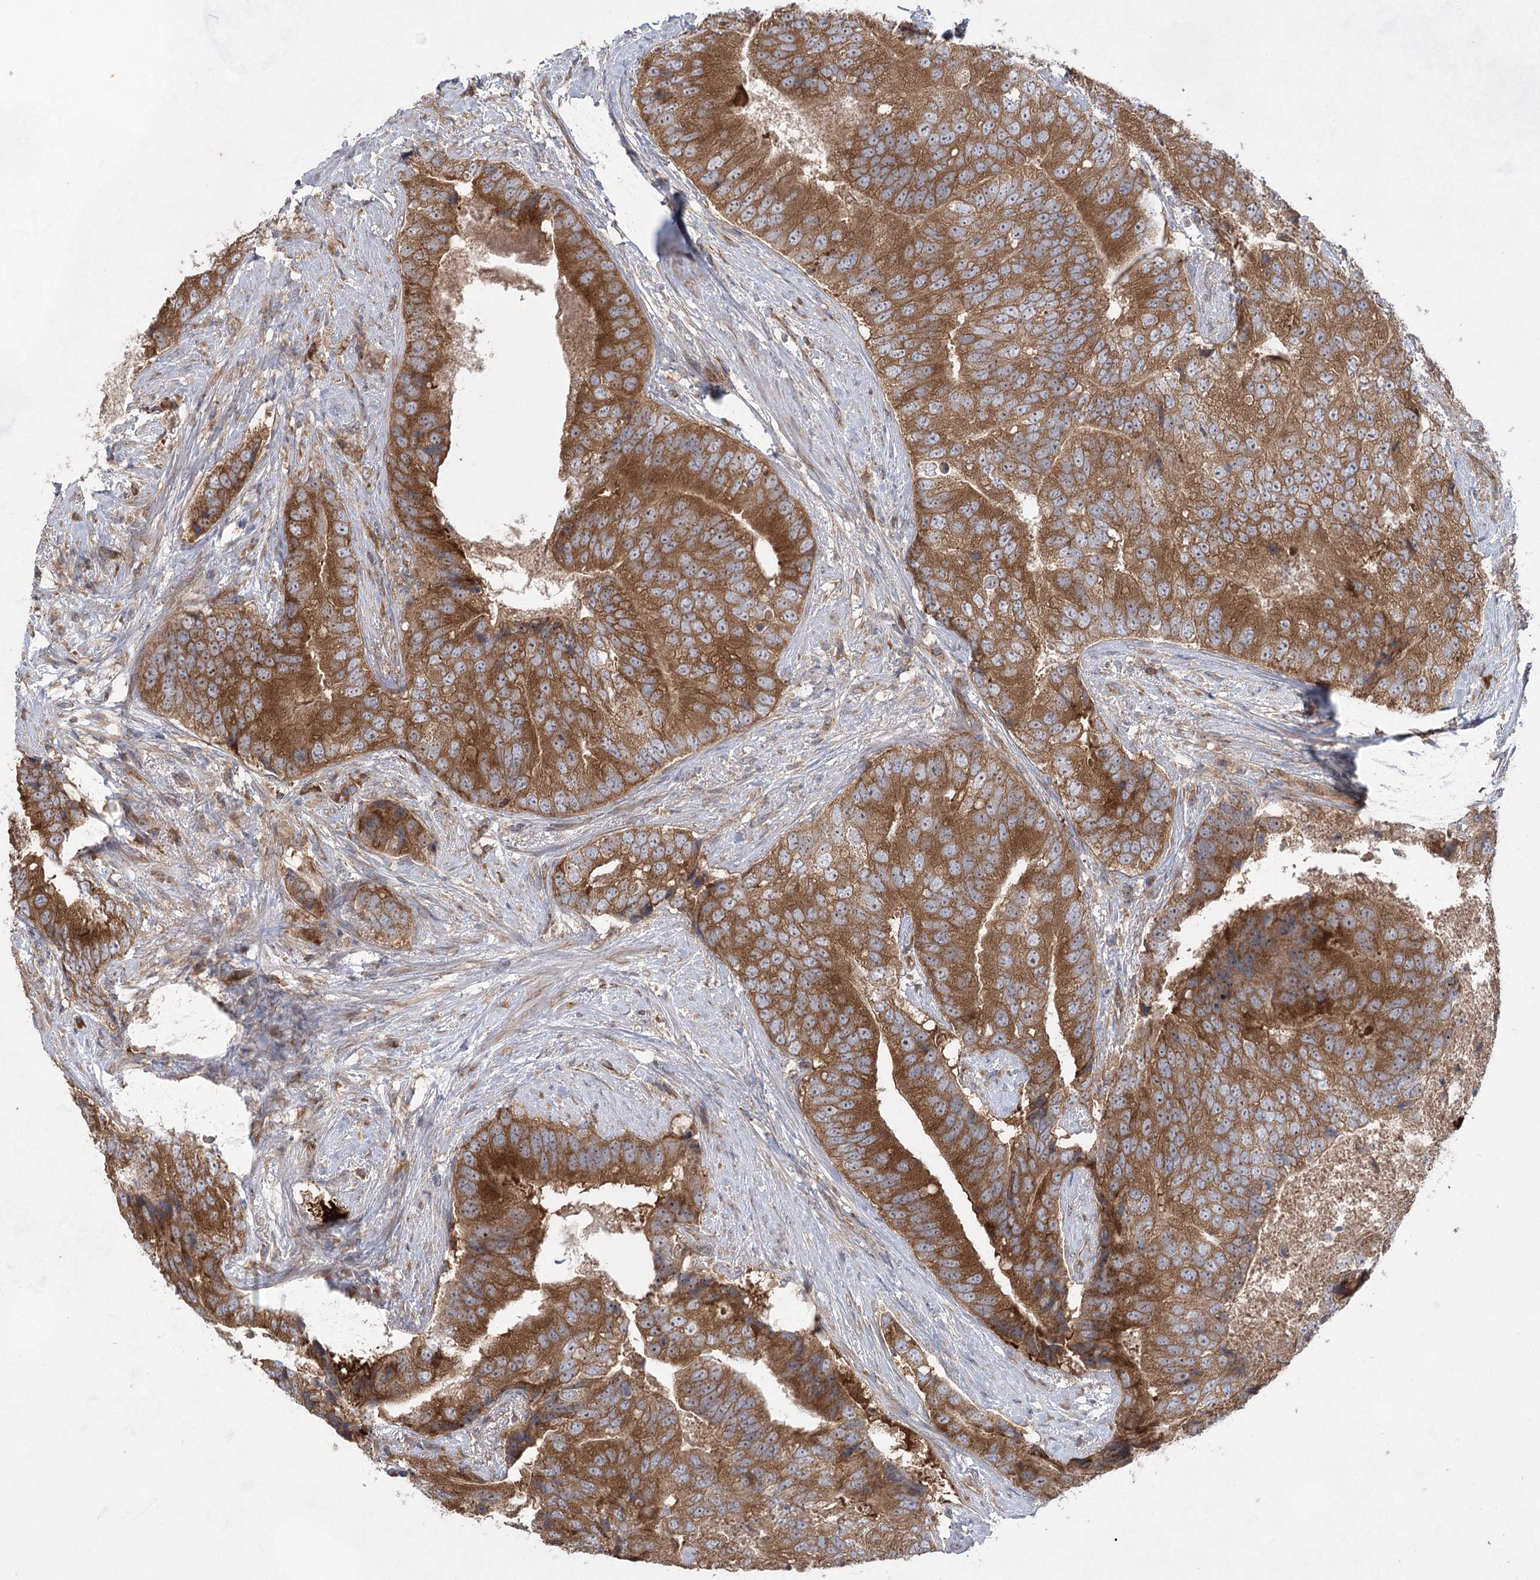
{"staining": {"intensity": "moderate", "quantity": ">75%", "location": "cytoplasmic/membranous"}, "tissue": "prostate cancer", "cell_type": "Tumor cells", "image_type": "cancer", "snomed": [{"axis": "morphology", "description": "Adenocarcinoma, High grade"}, {"axis": "topography", "description": "Prostate"}], "caption": "Prostate cancer stained with a brown dye exhibits moderate cytoplasmic/membranous positive expression in approximately >75% of tumor cells.", "gene": "EIF3A", "patient": {"sex": "male", "age": 70}}